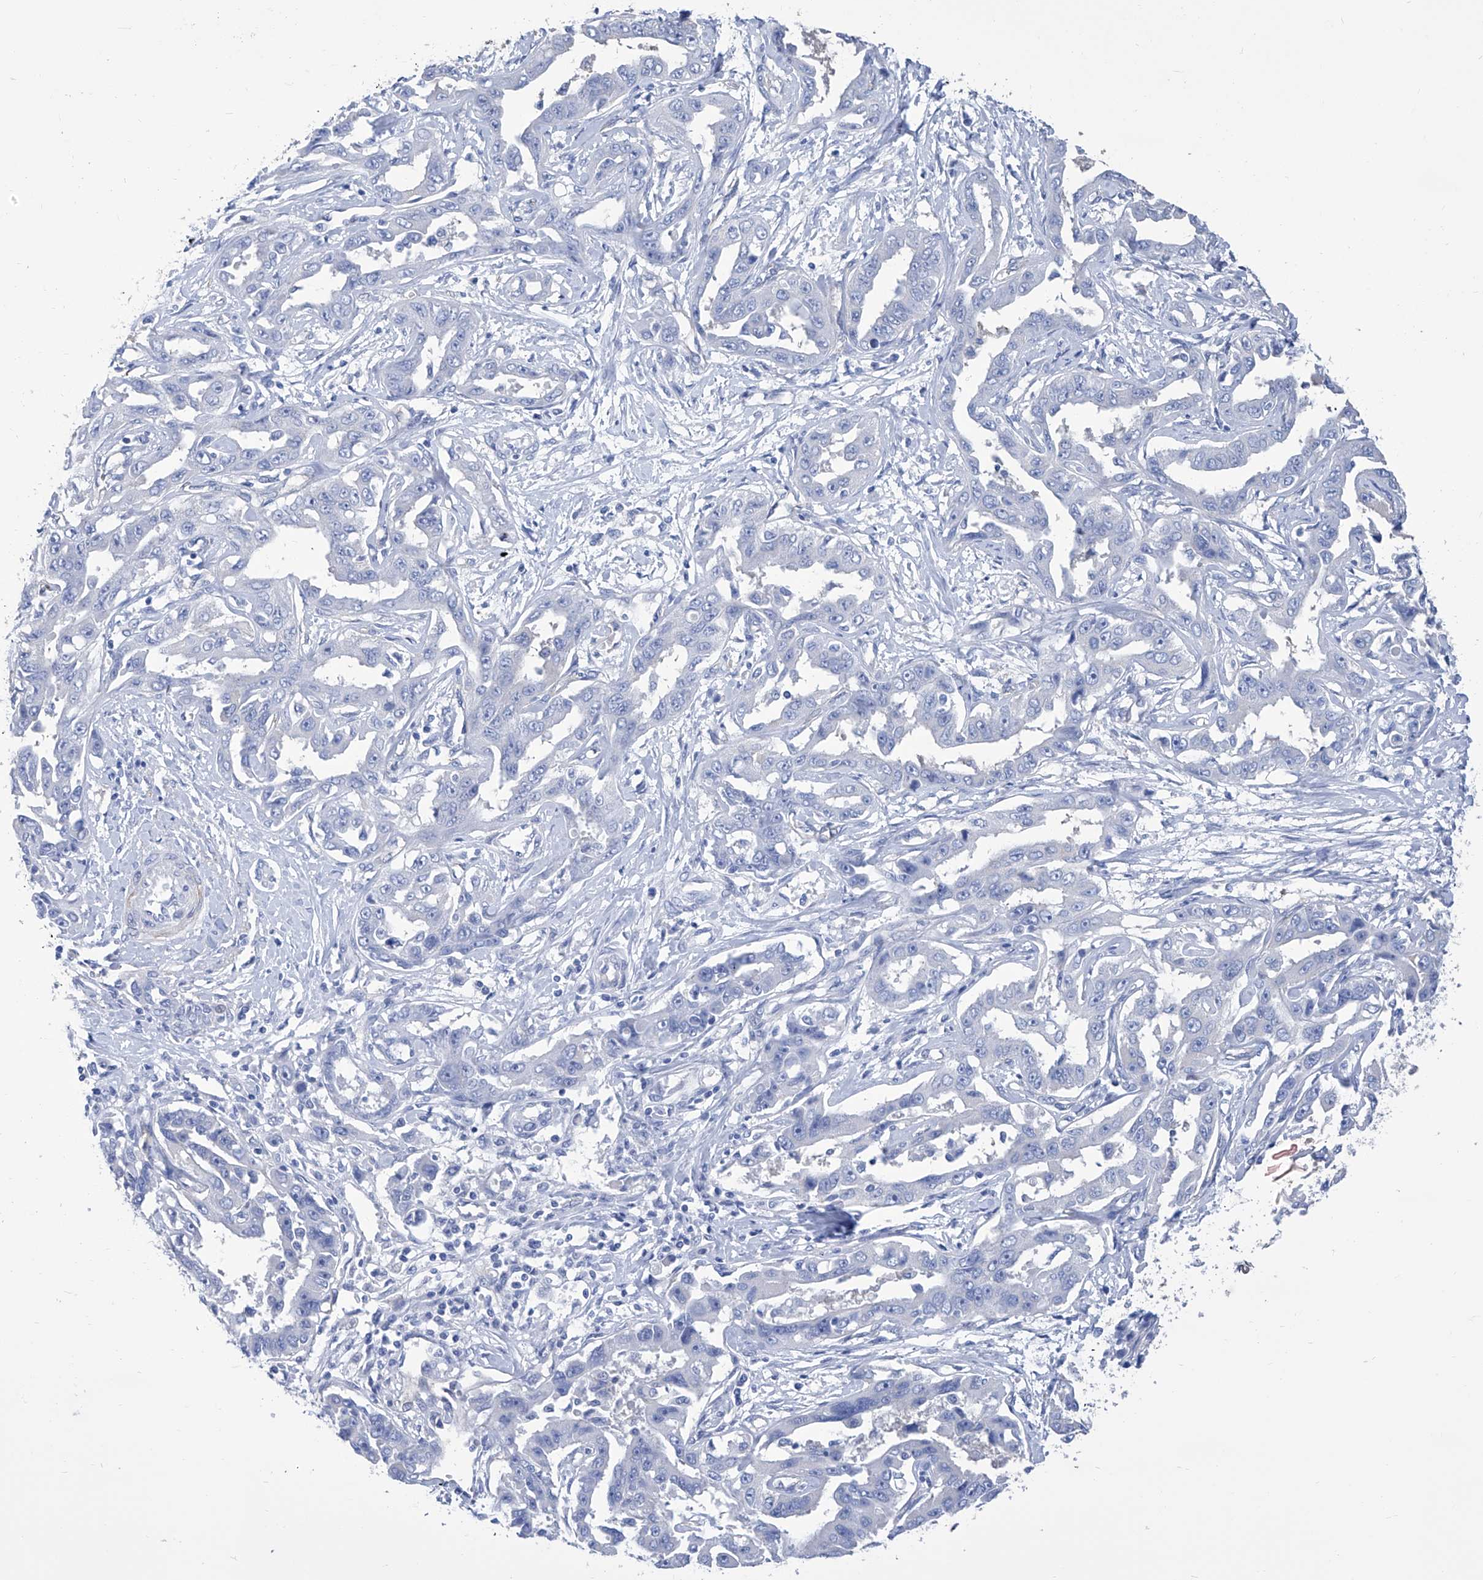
{"staining": {"intensity": "negative", "quantity": "none", "location": "none"}, "tissue": "liver cancer", "cell_type": "Tumor cells", "image_type": "cancer", "snomed": [{"axis": "morphology", "description": "Cholangiocarcinoma"}, {"axis": "topography", "description": "Liver"}], "caption": "Immunohistochemistry photomicrograph of human liver cholangiocarcinoma stained for a protein (brown), which exhibits no expression in tumor cells.", "gene": "SMS", "patient": {"sex": "male", "age": 59}}